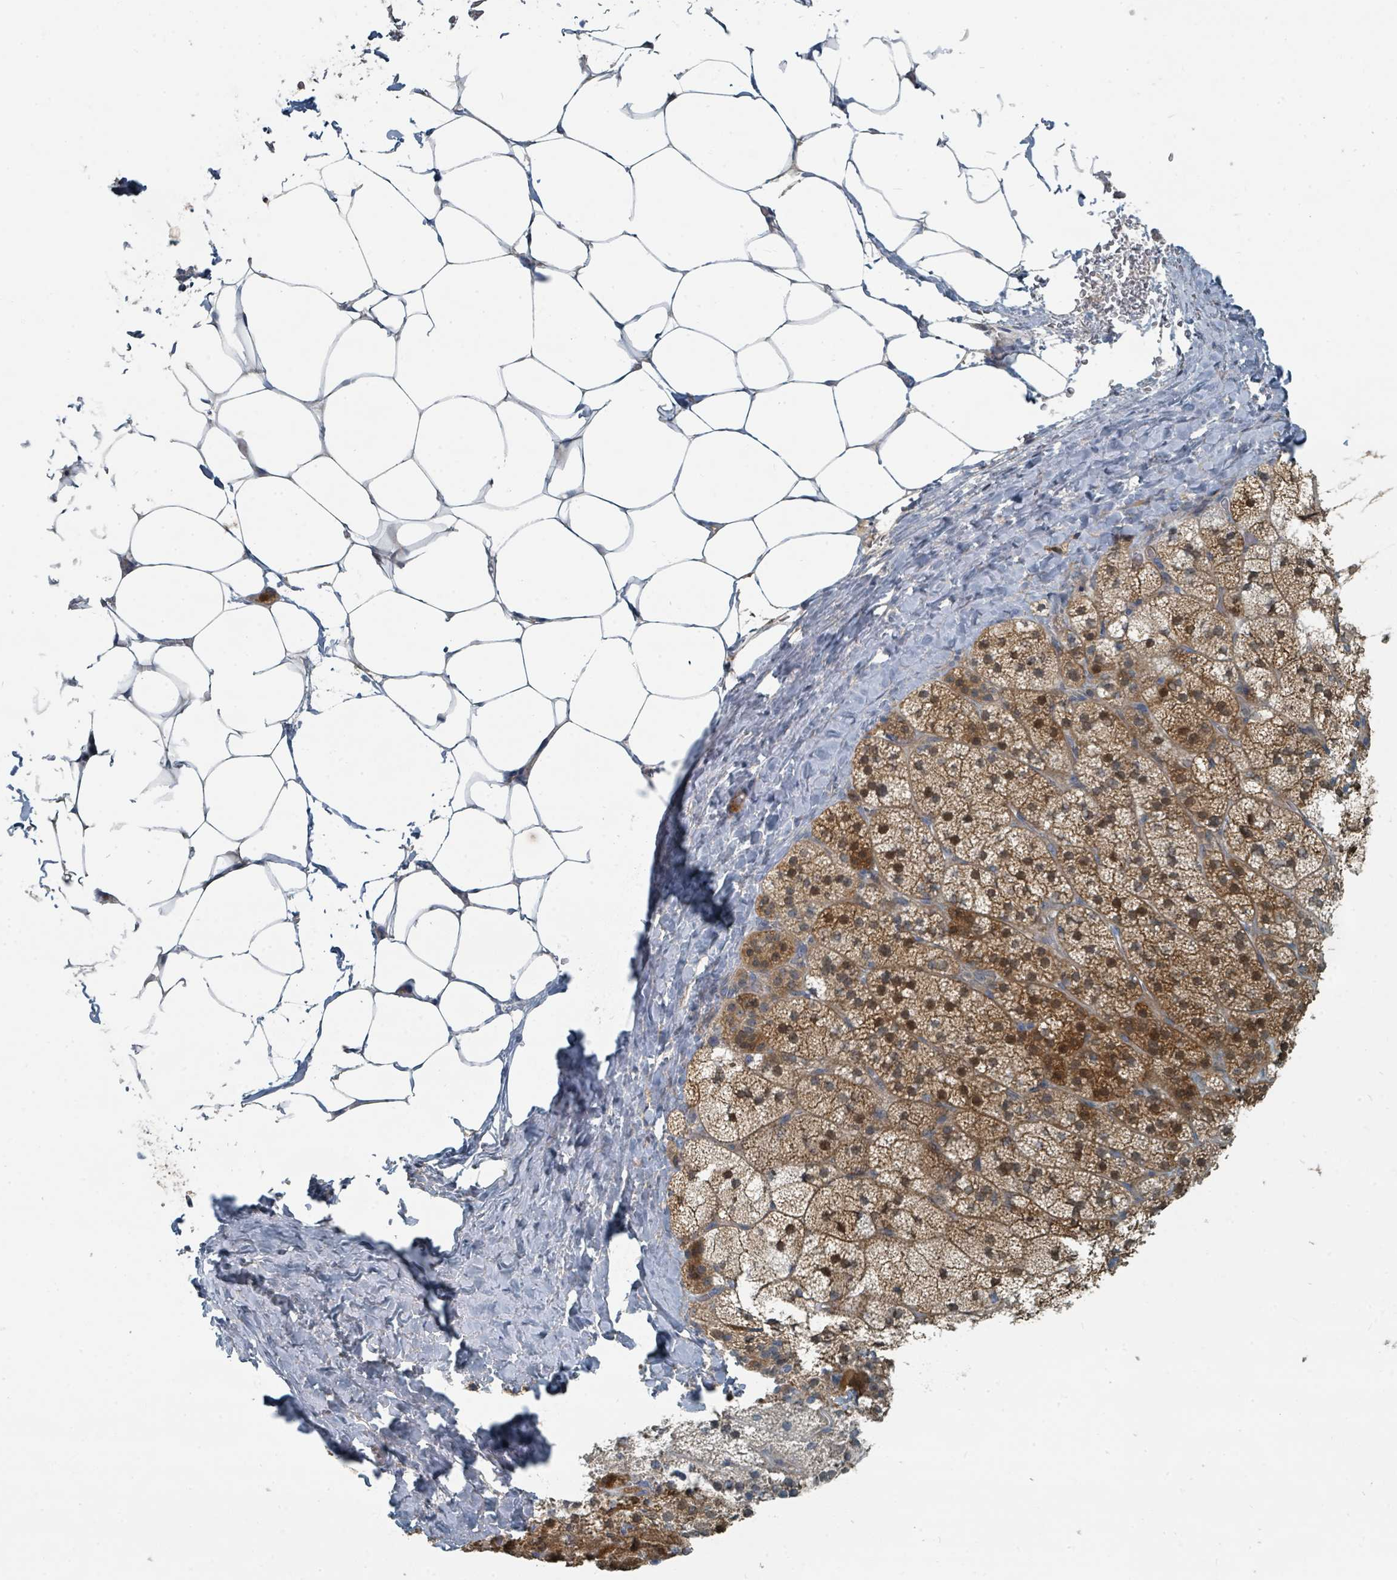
{"staining": {"intensity": "strong", "quantity": "<25%", "location": "cytoplasmic/membranous,nuclear"}, "tissue": "adrenal gland", "cell_type": "Glandular cells", "image_type": "normal", "snomed": [{"axis": "morphology", "description": "Normal tissue, NOS"}, {"axis": "topography", "description": "Adrenal gland"}], "caption": "Human adrenal gland stained for a protein (brown) reveals strong cytoplasmic/membranous,nuclear positive expression in about <25% of glandular cells.", "gene": "SLC44A5", "patient": {"sex": "female", "age": 58}}